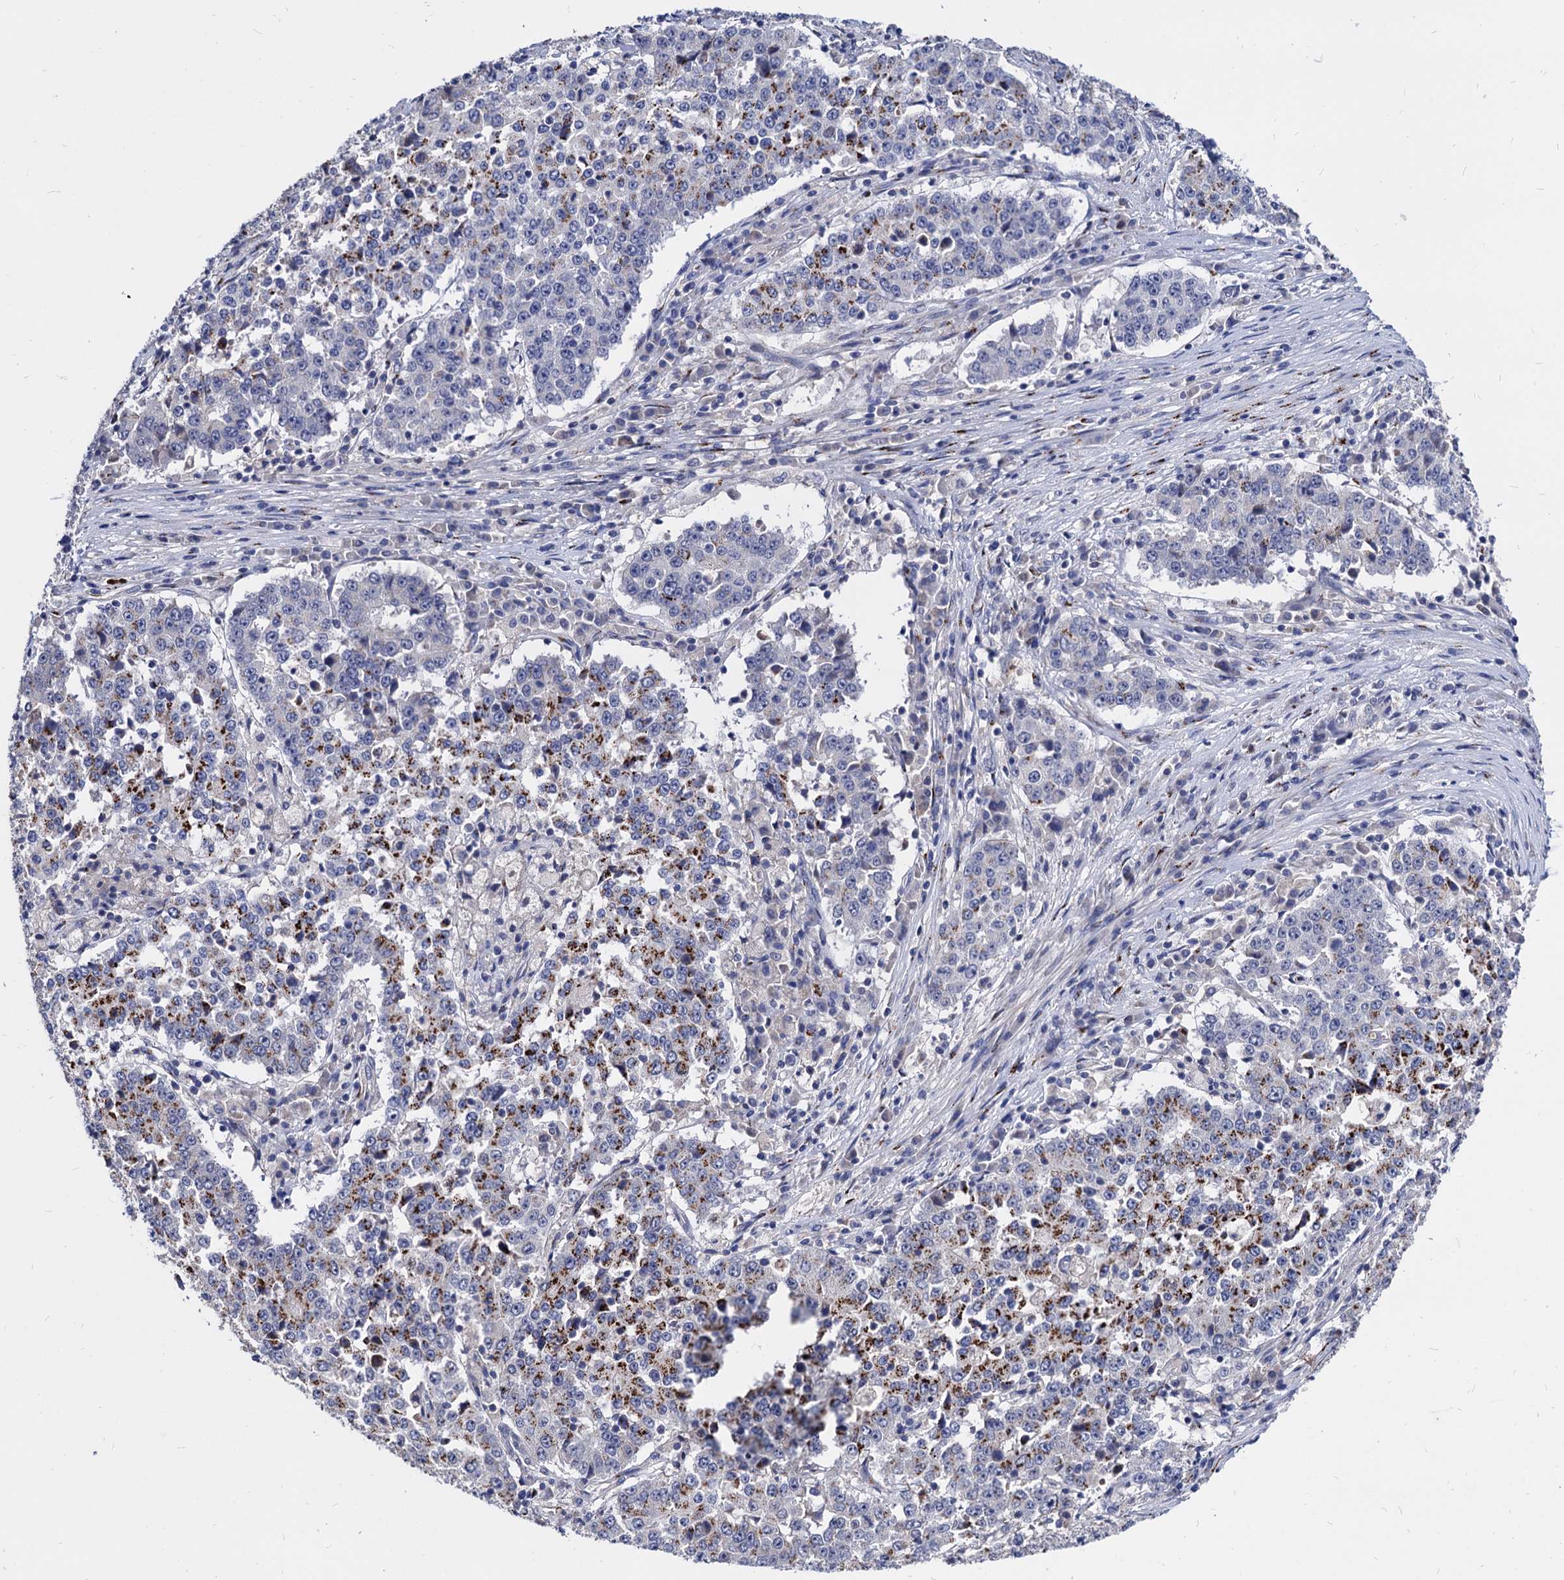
{"staining": {"intensity": "strong", "quantity": "25%-75%", "location": "cytoplasmic/membranous"}, "tissue": "stomach cancer", "cell_type": "Tumor cells", "image_type": "cancer", "snomed": [{"axis": "morphology", "description": "Adenocarcinoma, NOS"}, {"axis": "topography", "description": "Stomach"}], "caption": "Immunohistochemical staining of stomach adenocarcinoma exhibits high levels of strong cytoplasmic/membranous expression in approximately 25%-75% of tumor cells. (DAB IHC with brightfield microscopy, high magnification).", "gene": "ESD", "patient": {"sex": "male", "age": 59}}